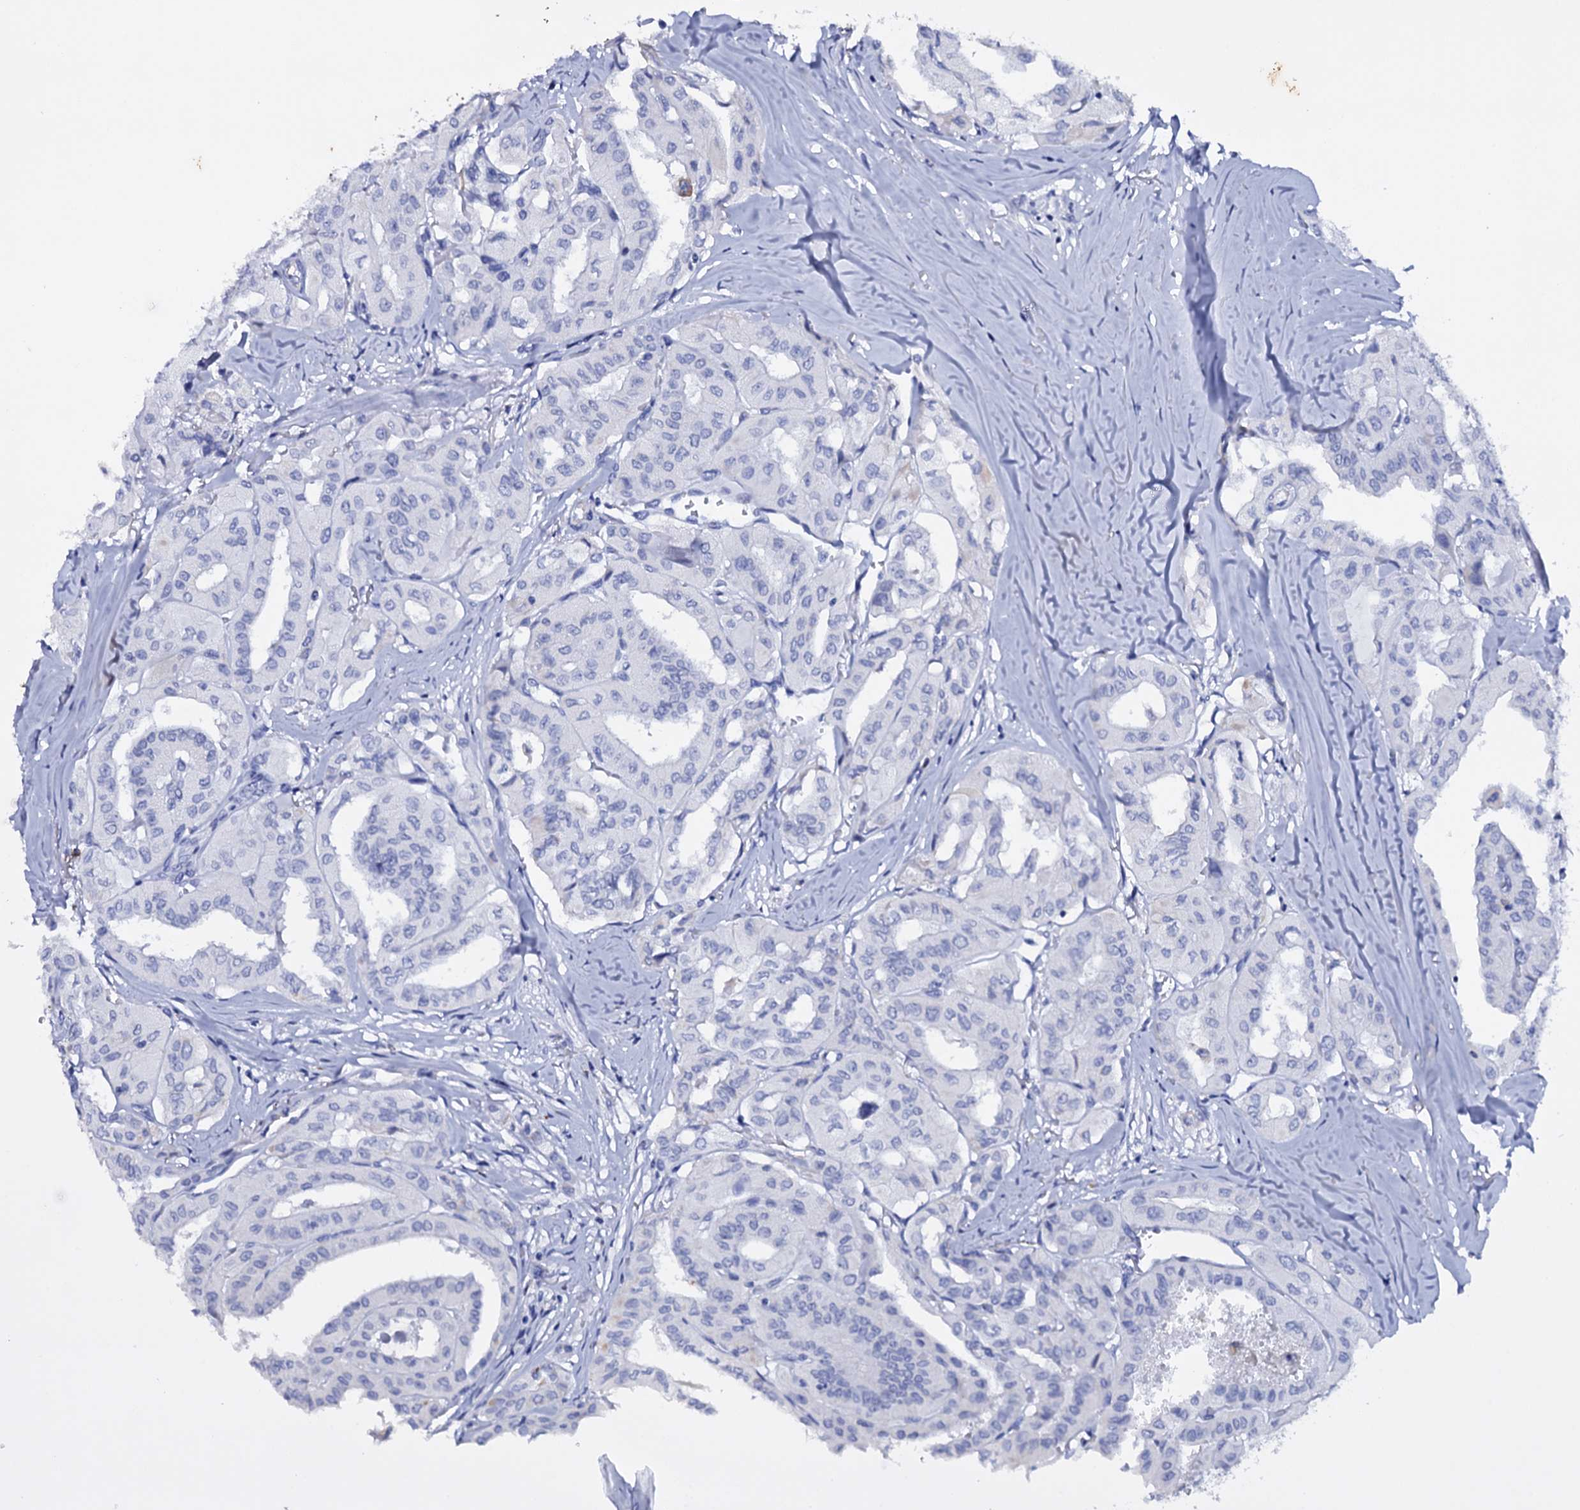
{"staining": {"intensity": "negative", "quantity": "none", "location": "none"}, "tissue": "thyroid cancer", "cell_type": "Tumor cells", "image_type": "cancer", "snomed": [{"axis": "morphology", "description": "Papillary adenocarcinoma, NOS"}, {"axis": "topography", "description": "Thyroid gland"}], "caption": "Micrograph shows no protein positivity in tumor cells of thyroid cancer (papillary adenocarcinoma) tissue. (DAB immunohistochemistry (IHC) visualized using brightfield microscopy, high magnification).", "gene": "ITPRID2", "patient": {"sex": "female", "age": 59}}